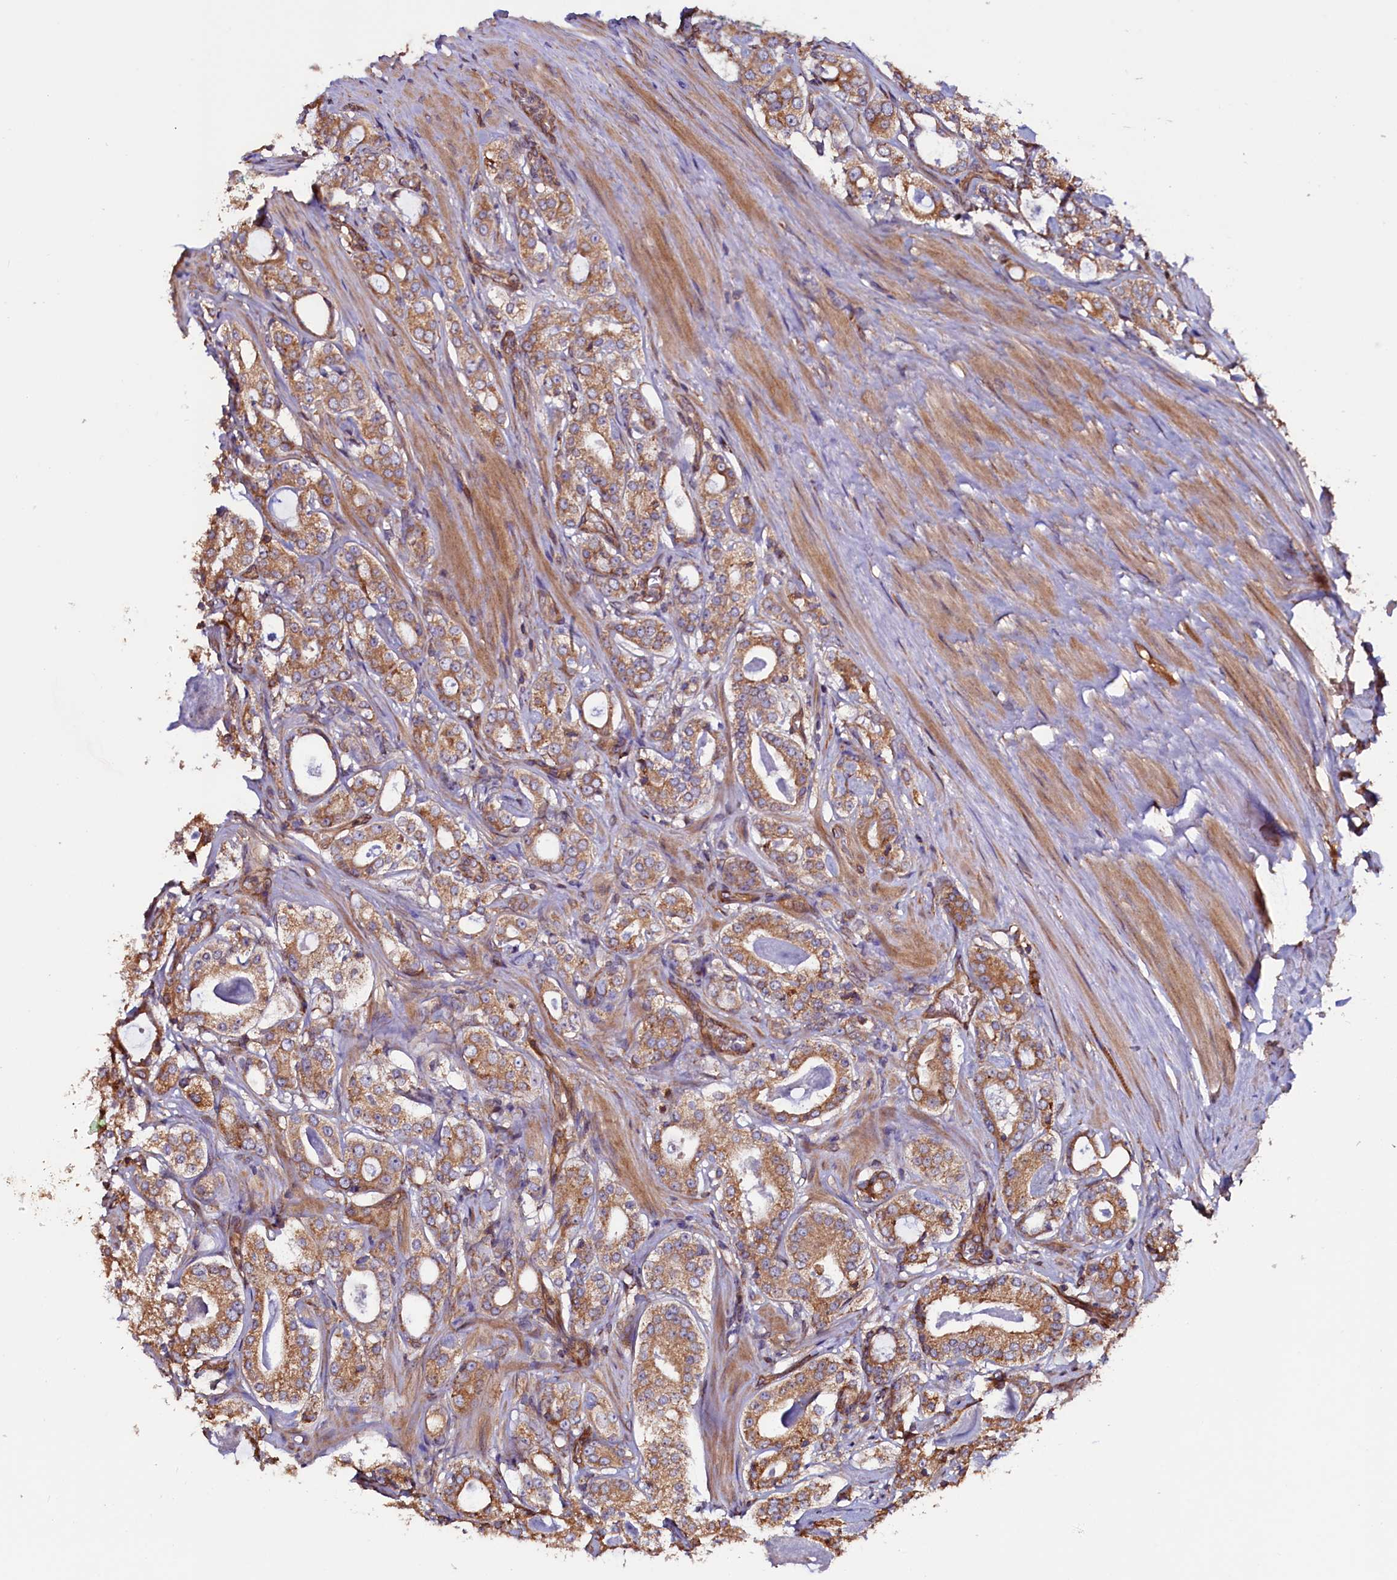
{"staining": {"intensity": "moderate", "quantity": ">75%", "location": "cytoplasmic/membranous"}, "tissue": "prostate cancer", "cell_type": "Tumor cells", "image_type": "cancer", "snomed": [{"axis": "morphology", "description": "Adenocarcinoma, High grade"}, {"axis": "topography", "description": "Prostate"}], "caption": "A medium amount of moderate cytoplasmic/membranous expression is present in about >75% of tumor cells in prostate cancer tissue. (DAB (3,3'-diaminobenzidine) IHC with brightfield microscopy, high magnification).", "gene": "ATXN2L", "patient": {"sex": "male", "age": 63}}